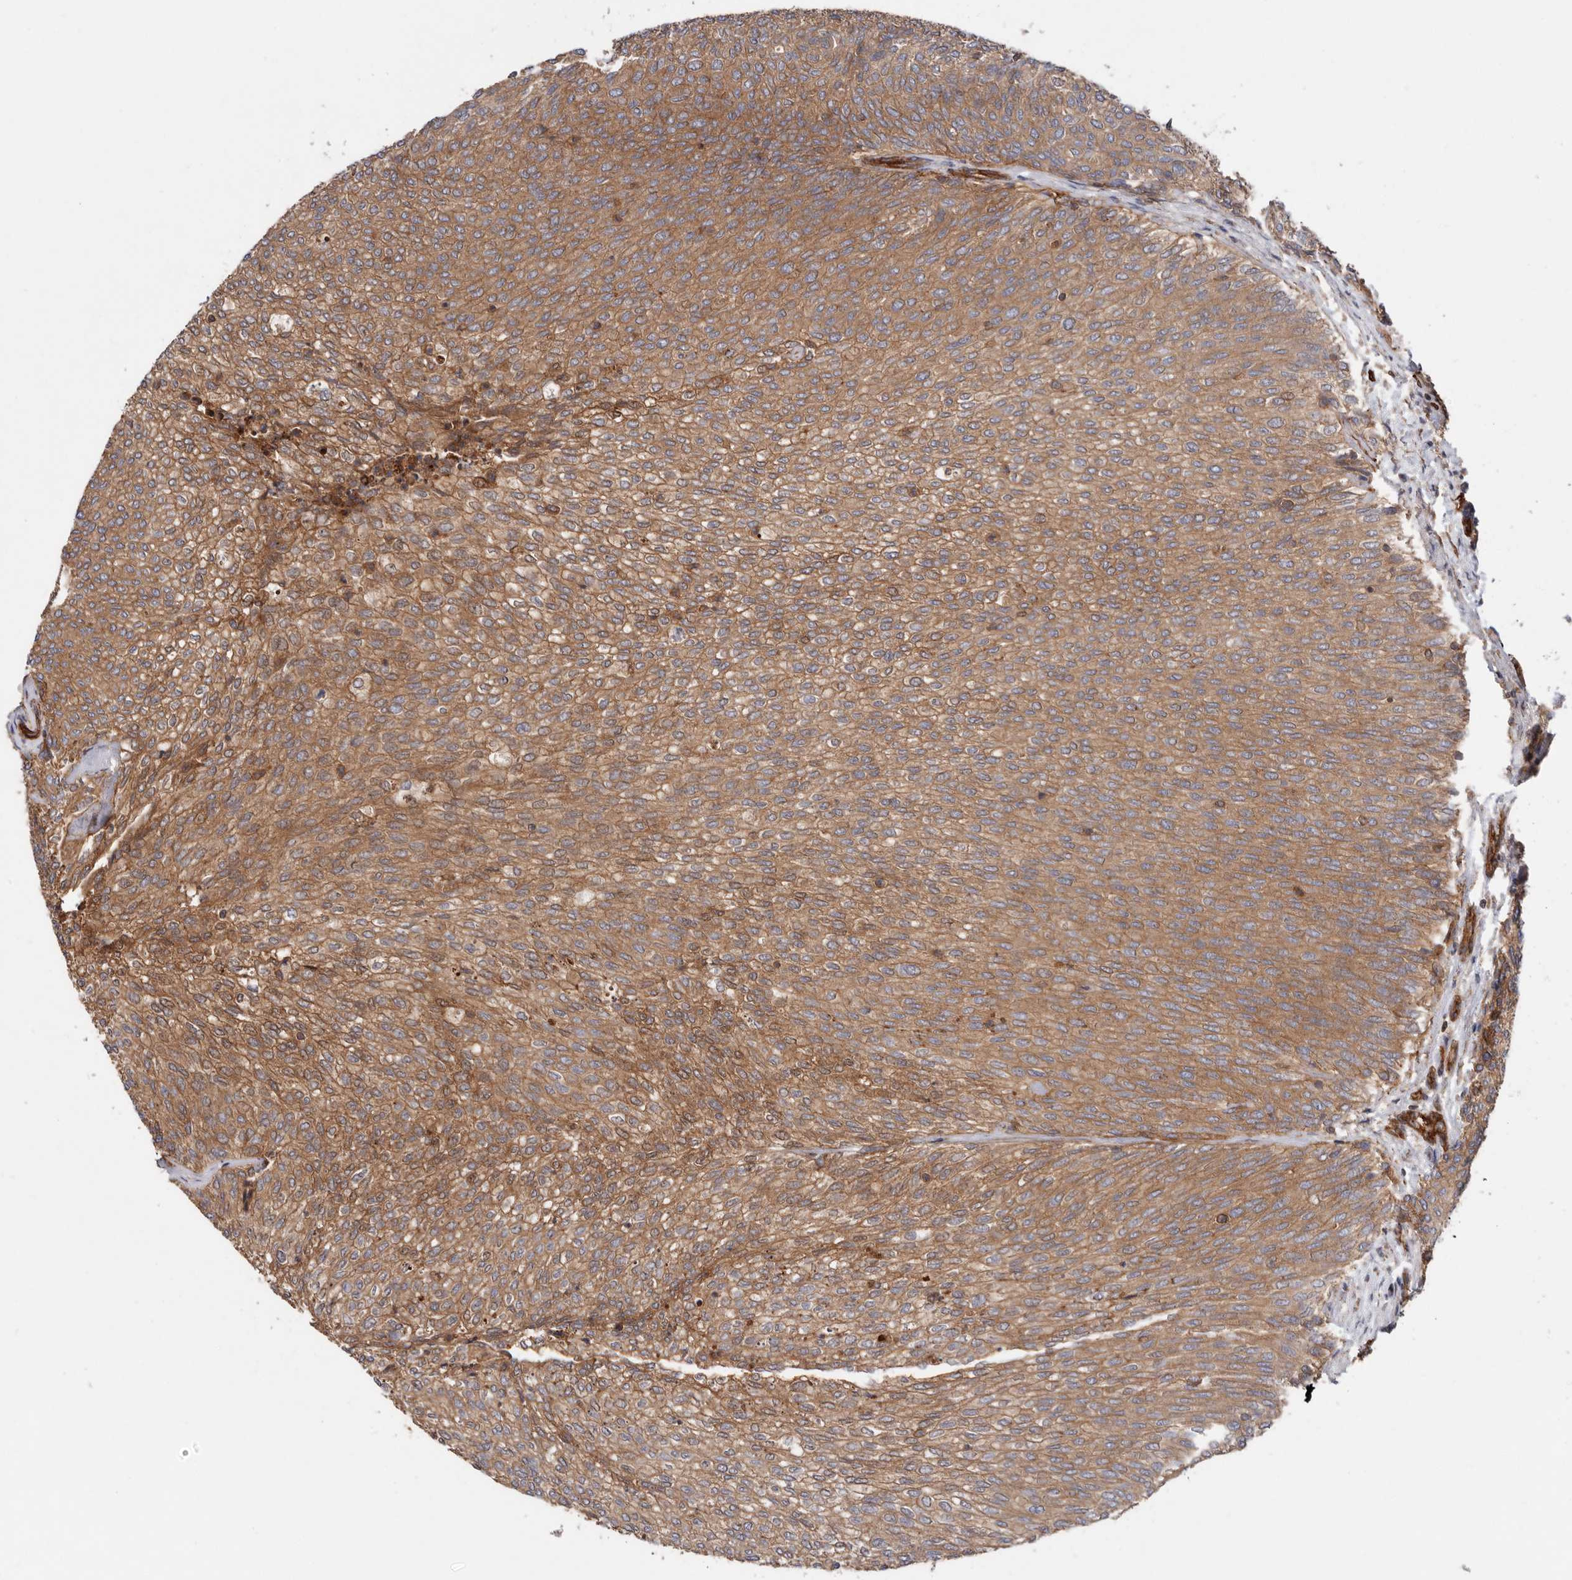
{"staining": {"intensity": "moderate", "quantity": ">75%", "location": "cytoplasmic/membranous"}, "tissue": "urothelial cancer", "cell_type": "Tumor cells", "image_type": "cancer", "snomed": [{"axis": "morphology", "description": "Urothelial carcinoma, Low grade"}, {"axis": "topography", "description": "Urinary bladder"}], "caption": "Low-grade urothelial carcinoma stained with immunohistochemistry (IHC) reveals moderate cytoplasmic/membranous staining in approximately >75% of tumor cells.", "gene": "TMC7", "patient": {"sex": "female", "age": 79}}